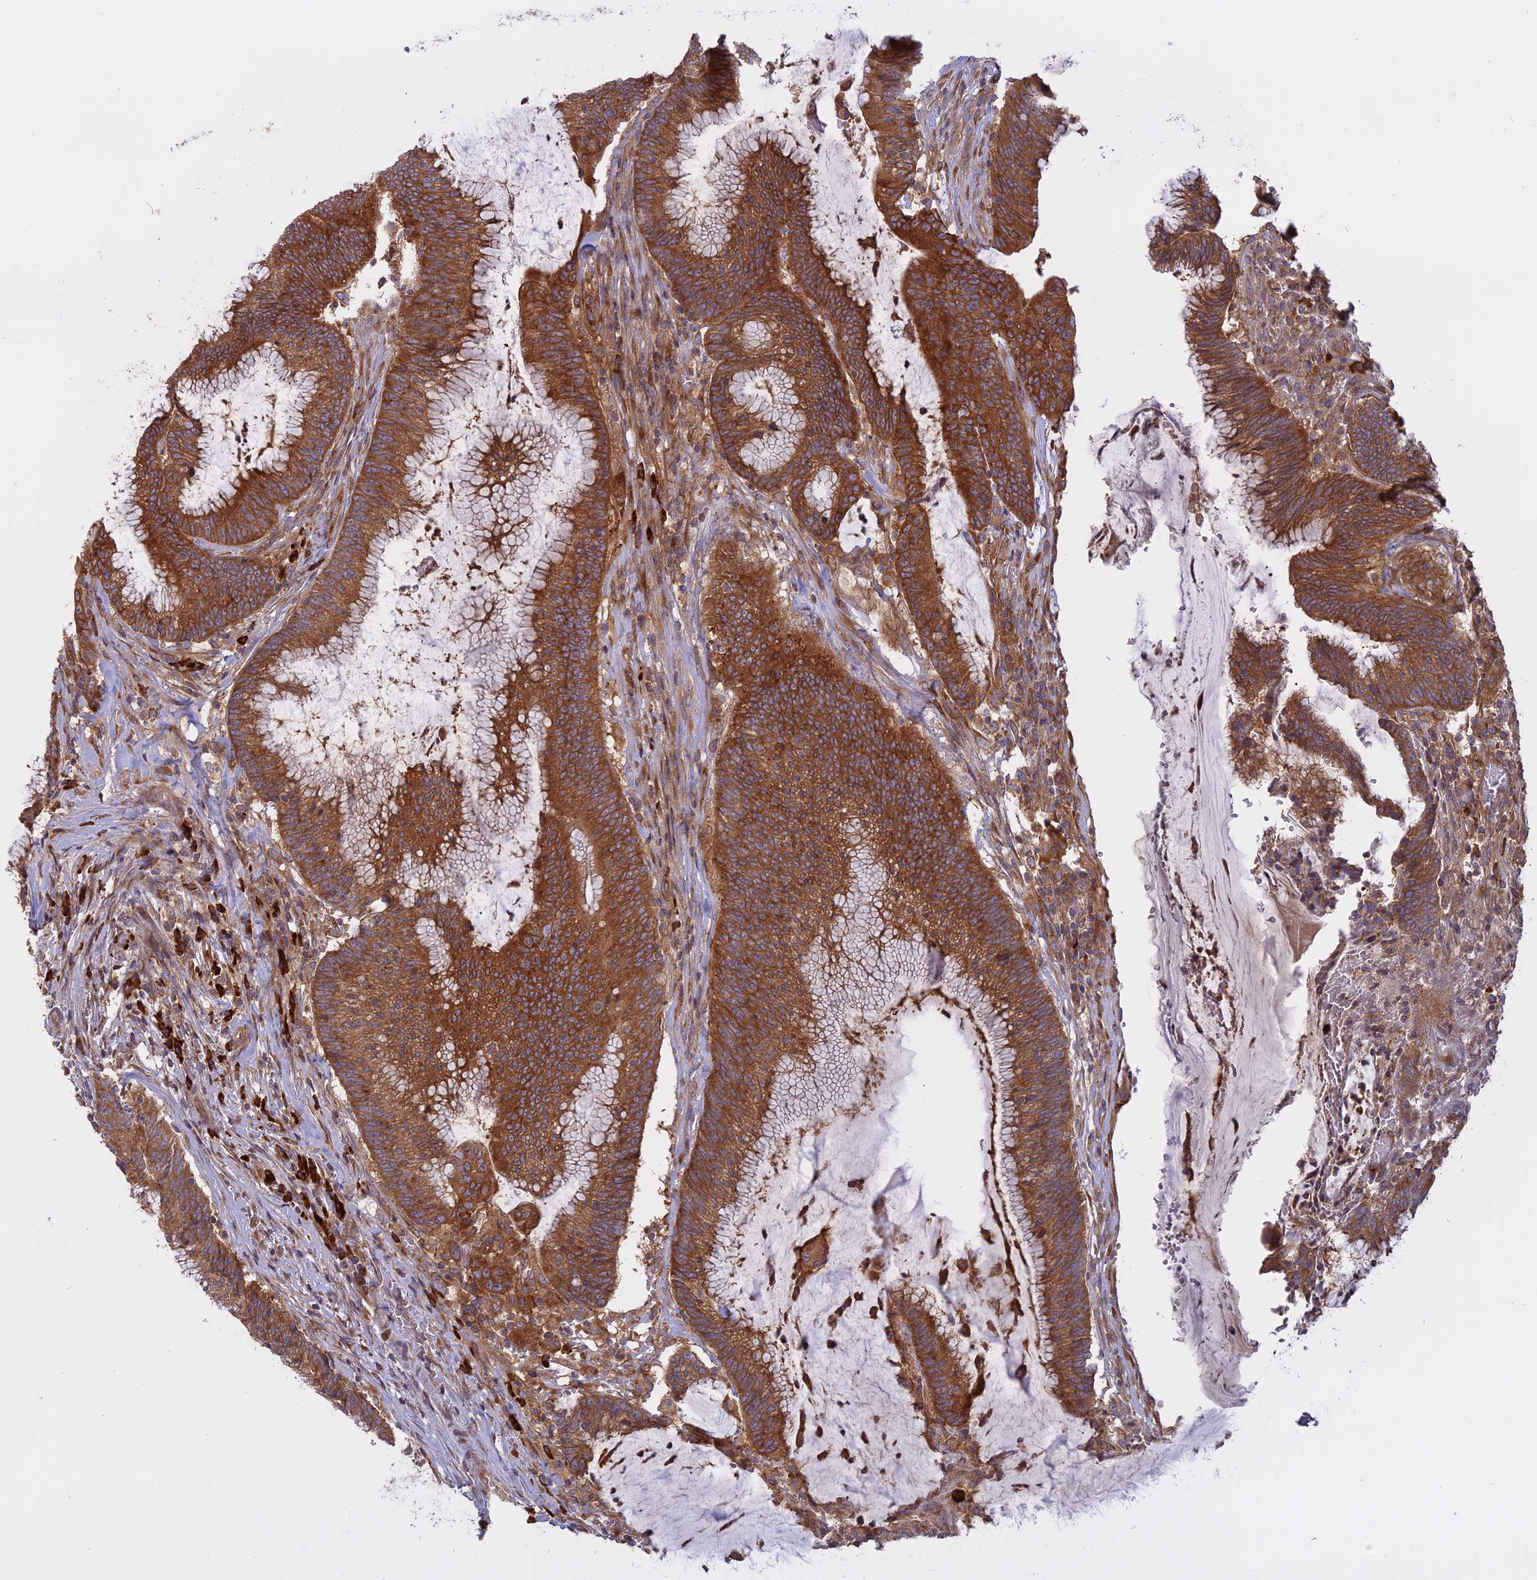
{"staining": {"intensity": "strong", "quantity": ">75%", "location": "cytoplasmic/membranous"}, "tissue": "colorectal cancer", "cell_type": "Tumor cells", "image_type": "cancer", "snomed": [{"axis": "morphology", "description": "Adenocarcinoma, NOS"}, {"axis": "topography", "description": "Rectum"}], "caption": "The photomicrograph displays immunohistochemical staining of colorectal cancer (adenocarcinoma). There is strong cytoplasmic/membranous staining is present in approximately >75% of tumor cells. (IHC, brightfield microscopy, high magnification).", "gene": "TMEM208", "patient": {"sex": "female", "age": 77}}